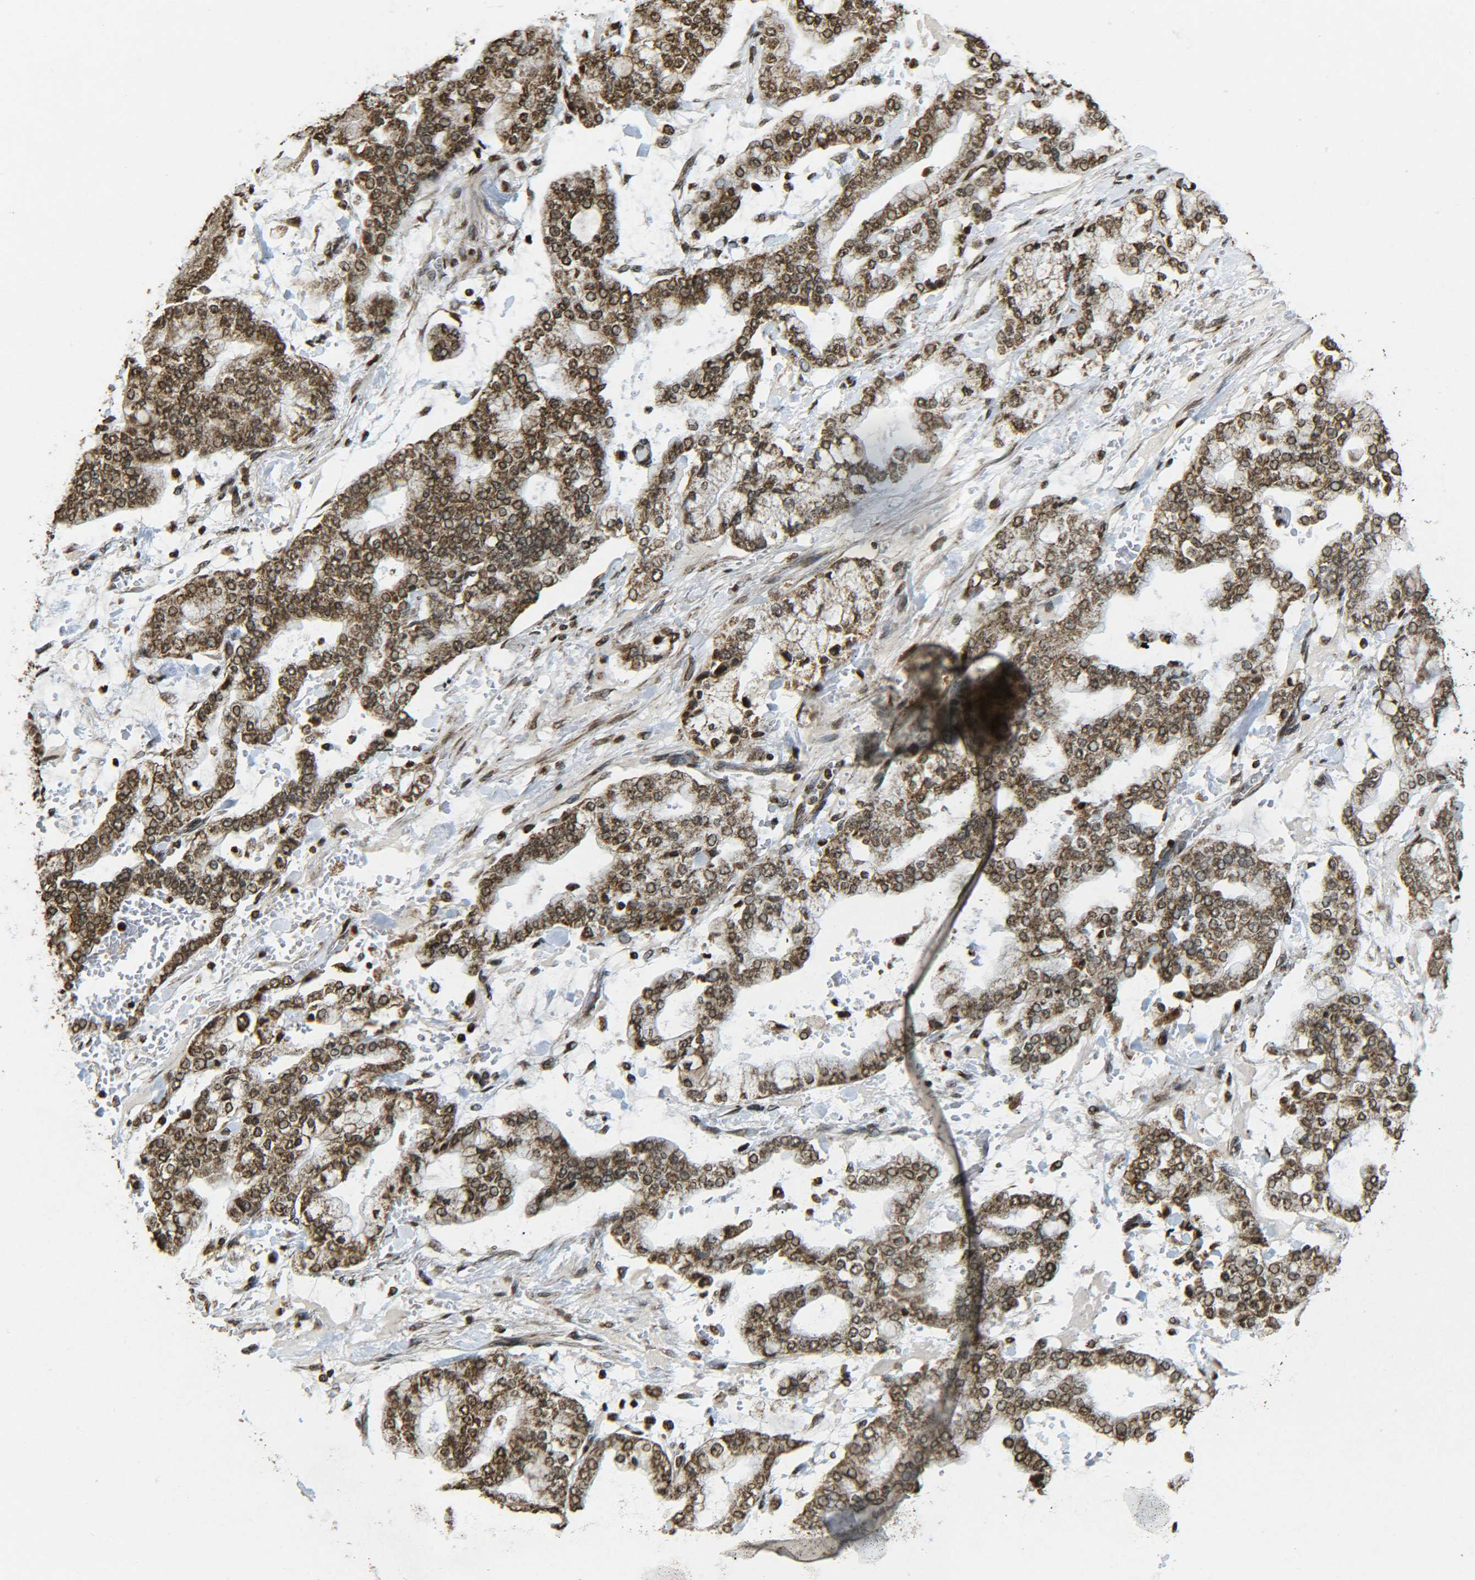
{"staining": {"intensity": "moderate", "quantity": ">75%", "location": "cytoplasmic/membranous,nuclear"}, "tissue": "stomach cancer", "cell_type": "Tumor cells", "image_type": "cancer", "snomed": [{"axis": "morphology", "description": "Normal tissue, NOS"}, {"axis": "morphology", "description": "Adenocarcinoma, NOS"}, {"axis": "topography", "description": "Stomach, upper"}, {"axis": "topography", "description": "Stomach"}], "caption": "Brown immunohistochemical staining in stomach cancer shows moderate cytoplasmic/membranous and nuclear expression in approximately >75% of tumor cells. Ihc stains the protein in brown and the nuclei are stained blue.", "gene": "NEUROG2", "patient": {"sex": "male", "age": 76}}